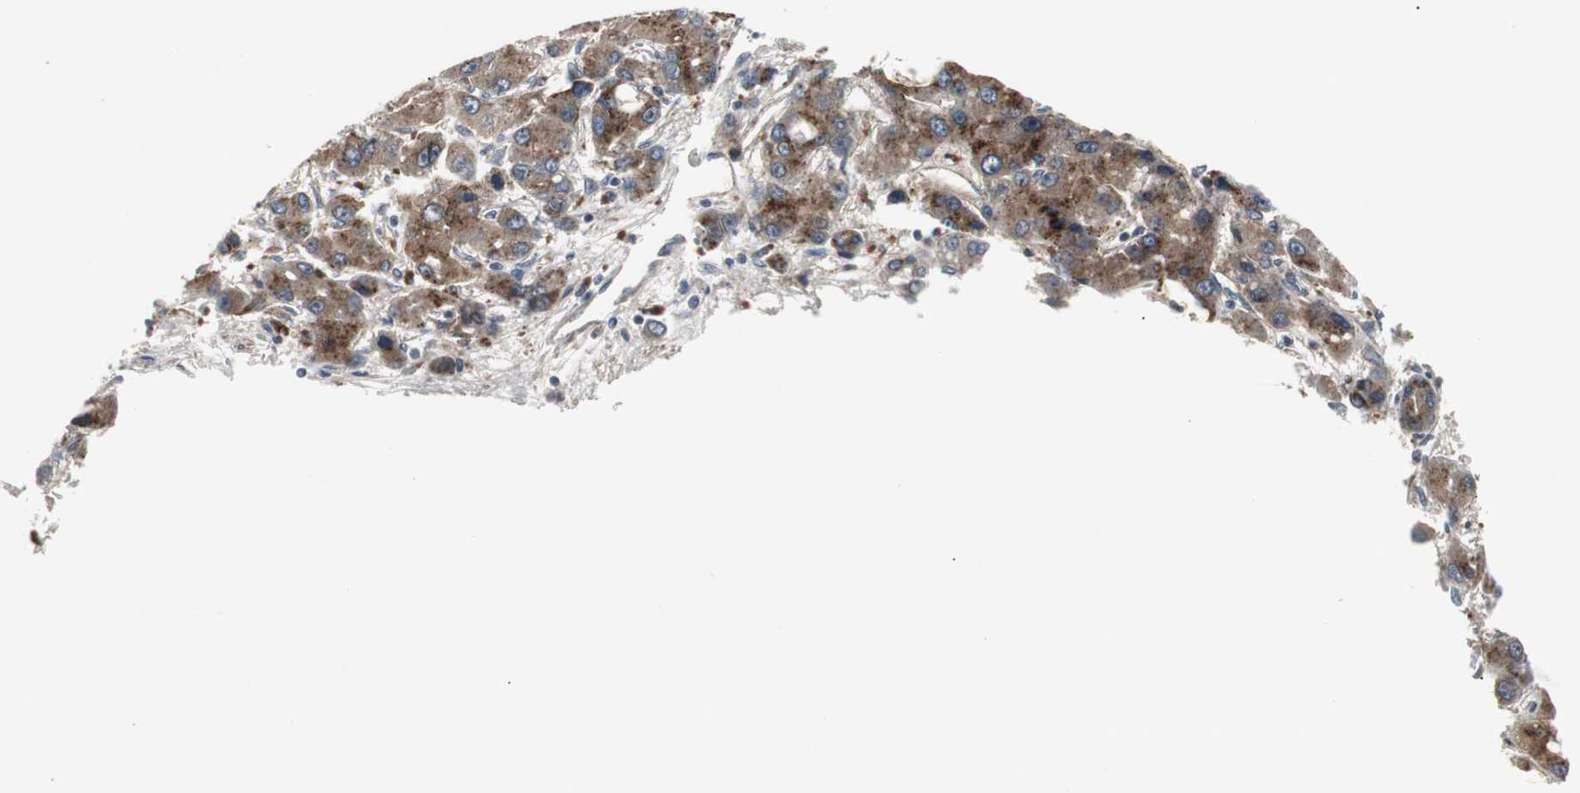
{"staining": {"intensity": "strong", "quantity": ">75%", "location": "cytoplasmic/membranous"}, "tissue": "liver cancer", "cell_type": "Tumor cells", "image_type": "cancer", "snomed": [{"axis": "morphology", "description": "Carcinoma, Hepatocellular, NOS"}, {"axis": "topography", "description": "Liver"}], "caption": "About >75% of tumor cells in liver cancer exhibit strong cytoplasmic/membranous protein positivity as visualized by brown immunohistochemical staining.", "gene": "GBA1", "patient": {"sex": "male", "age": 55}}